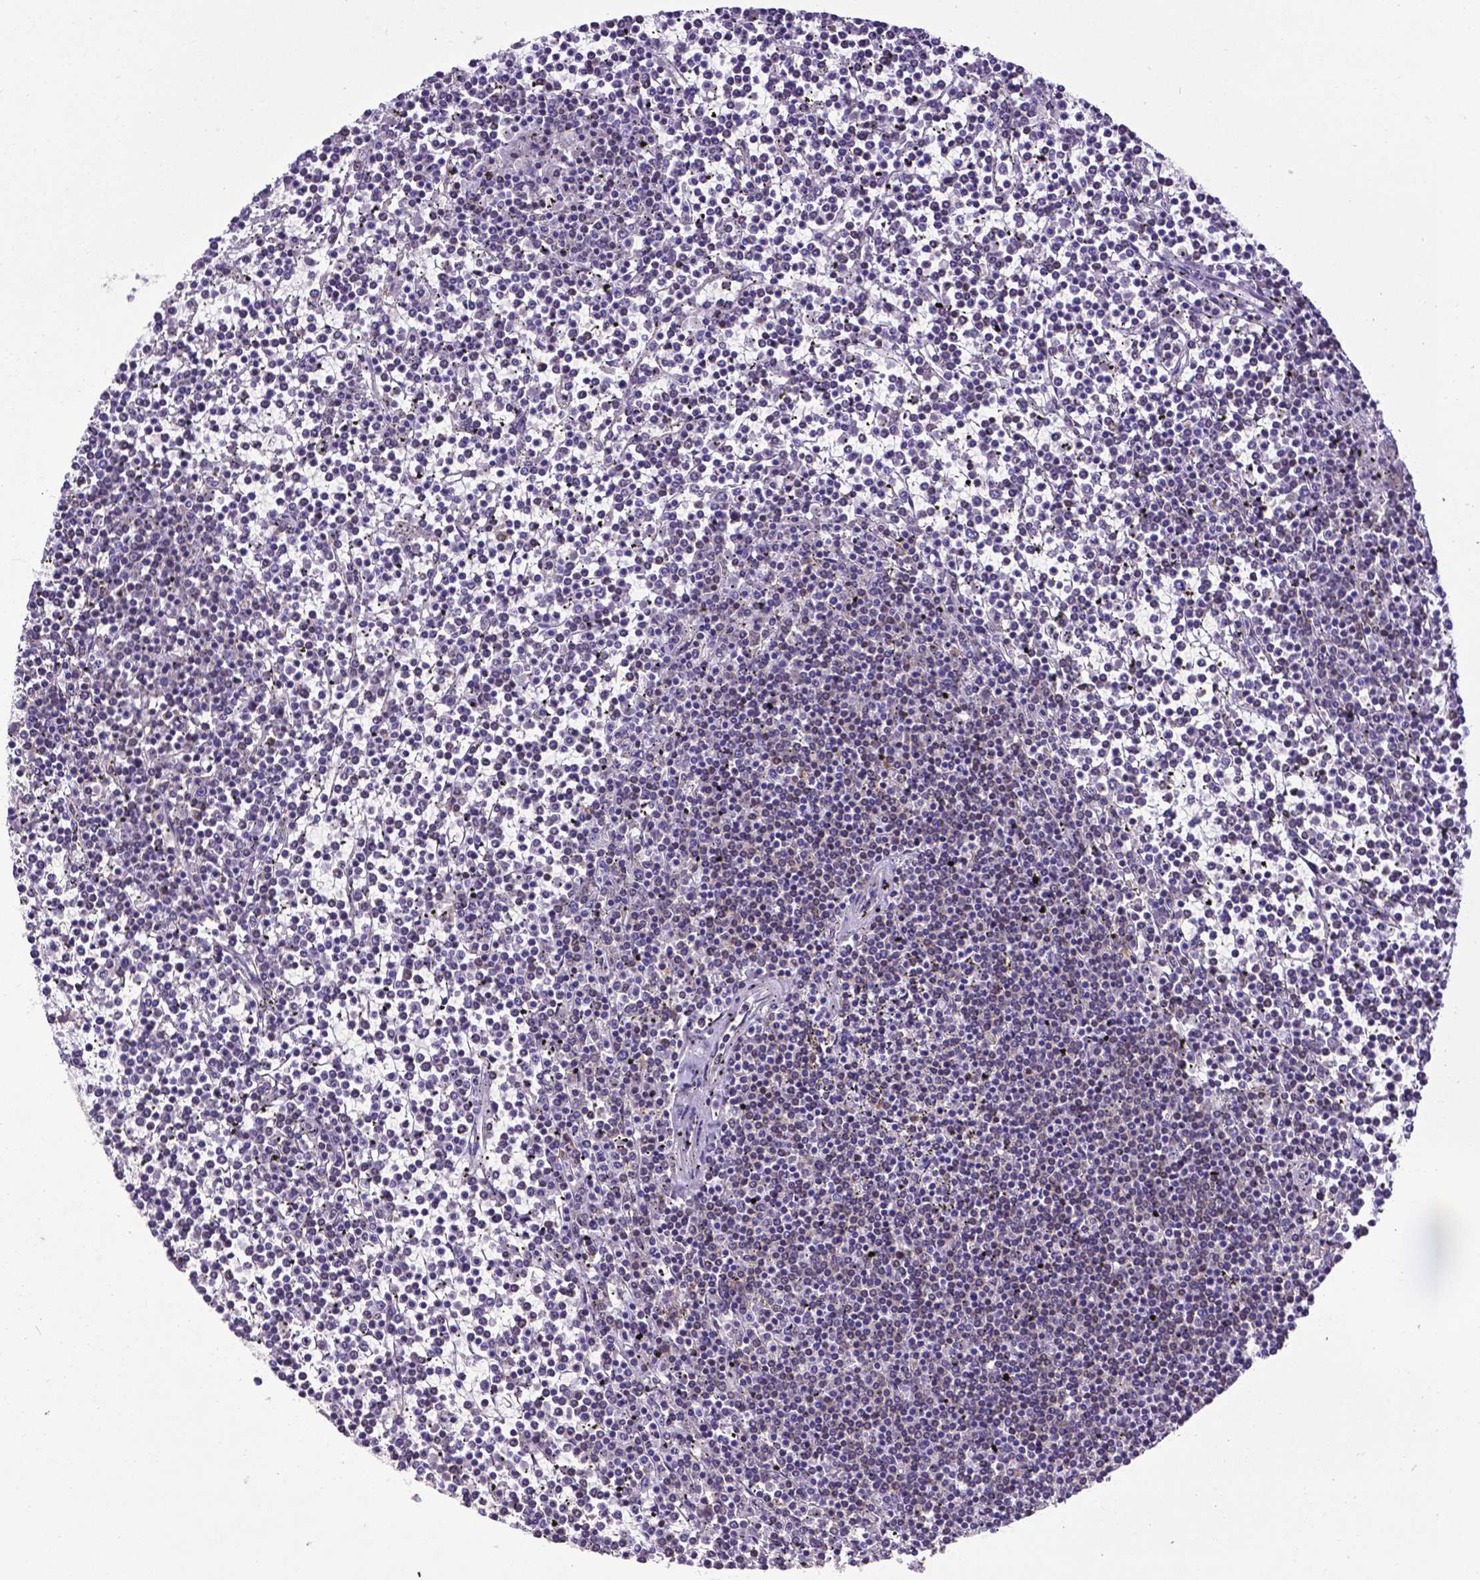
{"staining": {"intensity": "negative", "quantity": "none", "location": "none"}, "tissue": "lymphoma", "cell_type": "Tumor cells", "image_type": "cancer", "snomed": [{"axis": "morphology", "description": "Malignant lymphoma, non-Hodgkin's type, Low grade"}, {"axis": "topography", "description": "Spleen"}], "caption": "Tumor cells are negative for brown protein staining in lymphoma.", "gene": "MTDH", "patient": {"sex": "female", "age": 19}}